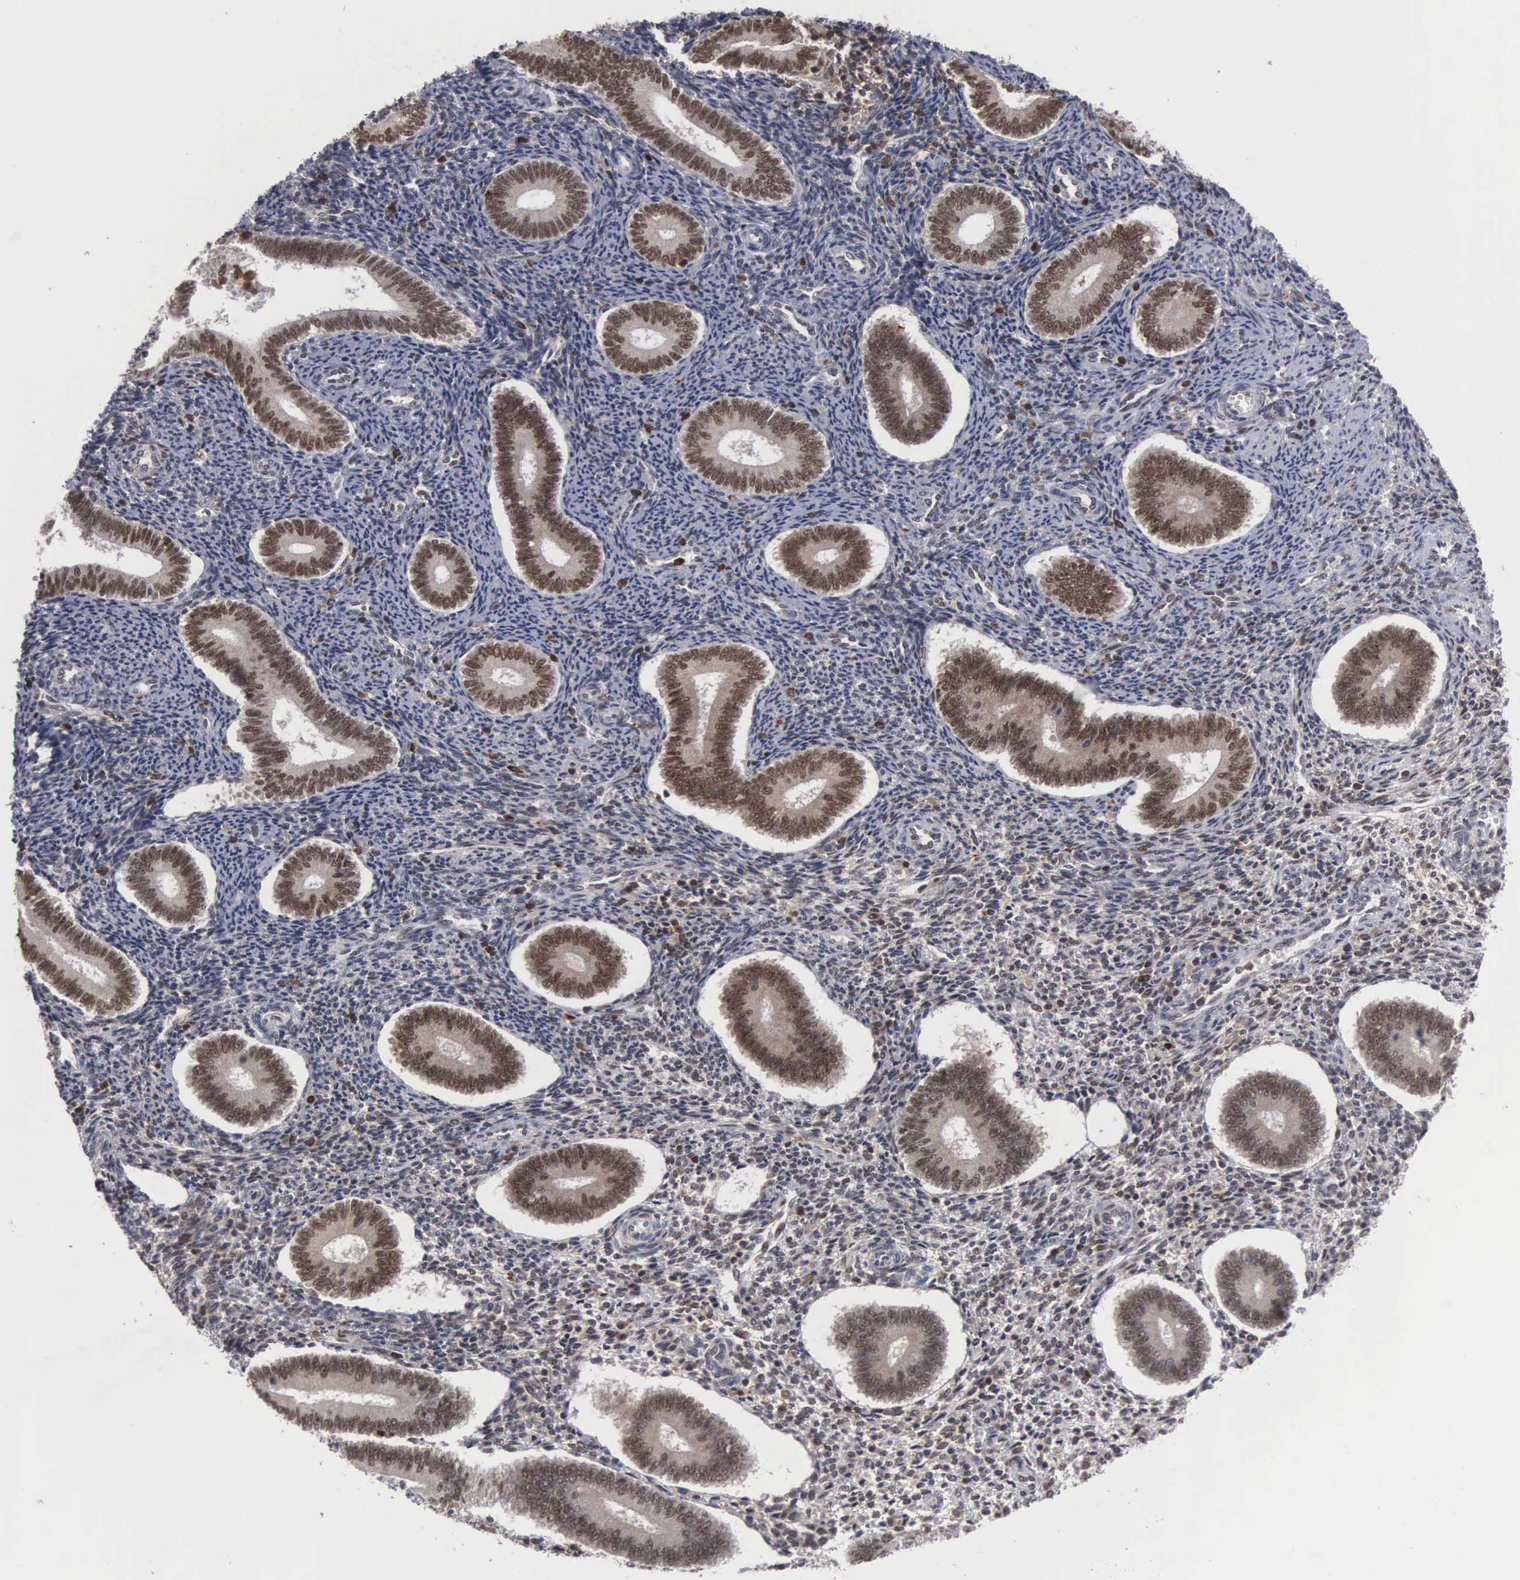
{"staining": {"intensity": "weak", "quantity": "25%-75%", "location": "nuclear"}, "tissue": "endometrium", "cell_type": "Cells in endometrial stroma", "image_type": "normal", "snomed": [{"axis": "morphology", "description": "Normal tissue, NOS"}, {"axis": "topography", "description": "Endometrium"}], "caption": "The immunohistochemical stain highlights weak nuclear positivity in cells in endometrial stroma of unremarkable endometrium.", "gene": "TRMT5", "patient": {"sex": "female", "age": 35}}